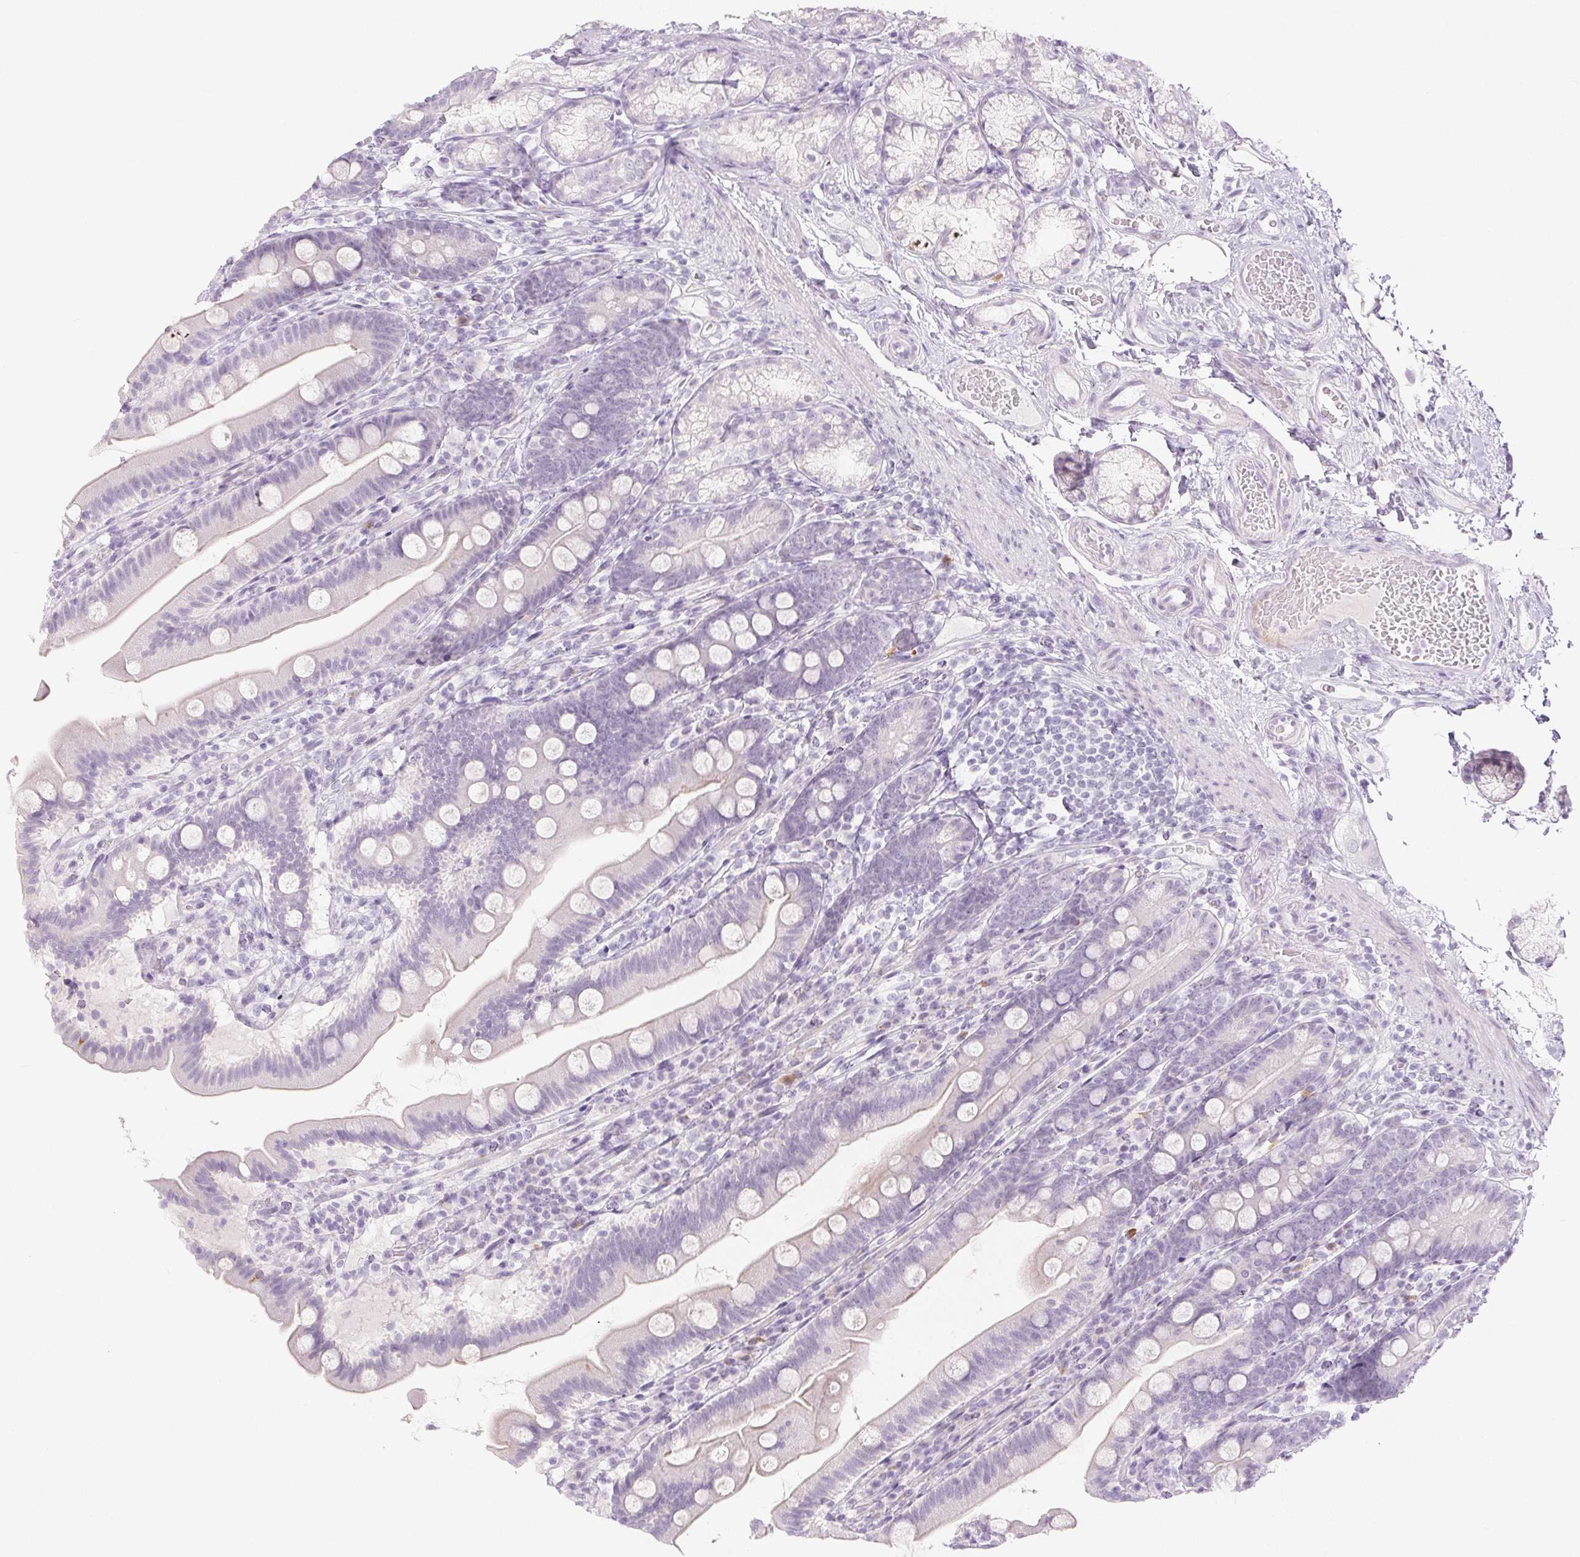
{"staining": {"intensity": "negative", "quantity": "none", "location": "none"}, "tissue": "duodenum", "cell_type": "Glandular cells", "image_type": "normal", "snomed": [{"axis": "morphology", "description": "Normal tissue, NOS"}, {"axis": "topography", "description": "Duodenum"}], "caption": "An immunohistochemistry photomicrograph of unremarkable duodenum is shown. There is no staining in glandular cells of duodenum.", "gene": "PI3", "patient": {"sex": "female", "age": 67}}